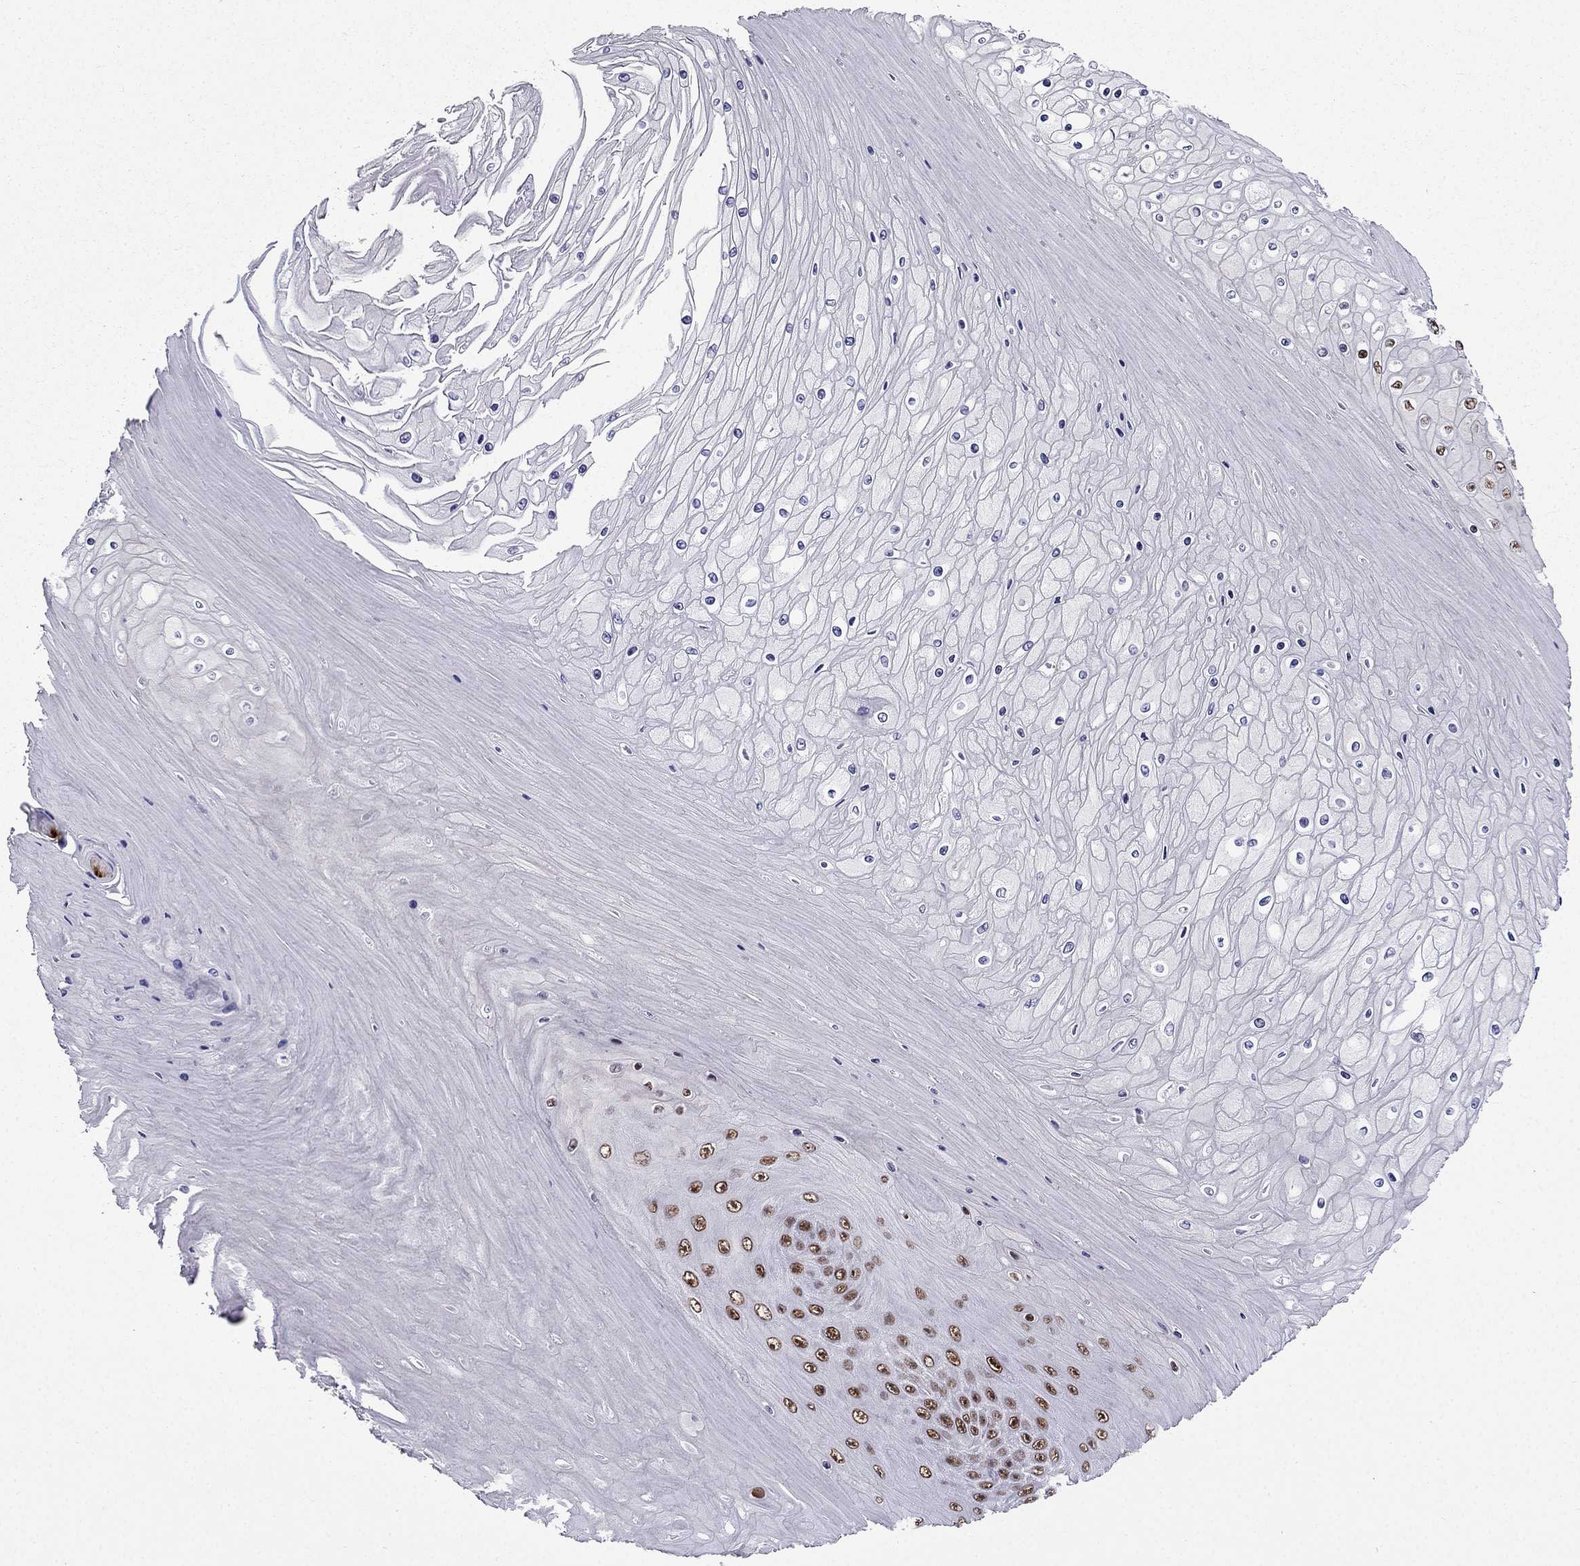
{"staining": {"intensity": "strong", "quantity": "25%-75%", "location": "nuclear"}, "tissue": "skin cancer", "cell_type": "Tumor cells", "image_type": "cancer", "snomed": [{"axis": "morphology", "description": "Squamous cell carcinoma, NOS"}, {"axis": "topography", "description": "Skin"}], "caption": "This is an image of immunohistochemistry (IHC) staining of skin squamous cell carcinoma, which shows strong positivity in the nuclear of tumor cells.", "gene": "ZNF420", "patient": {"sex": "male", "age": 62}}